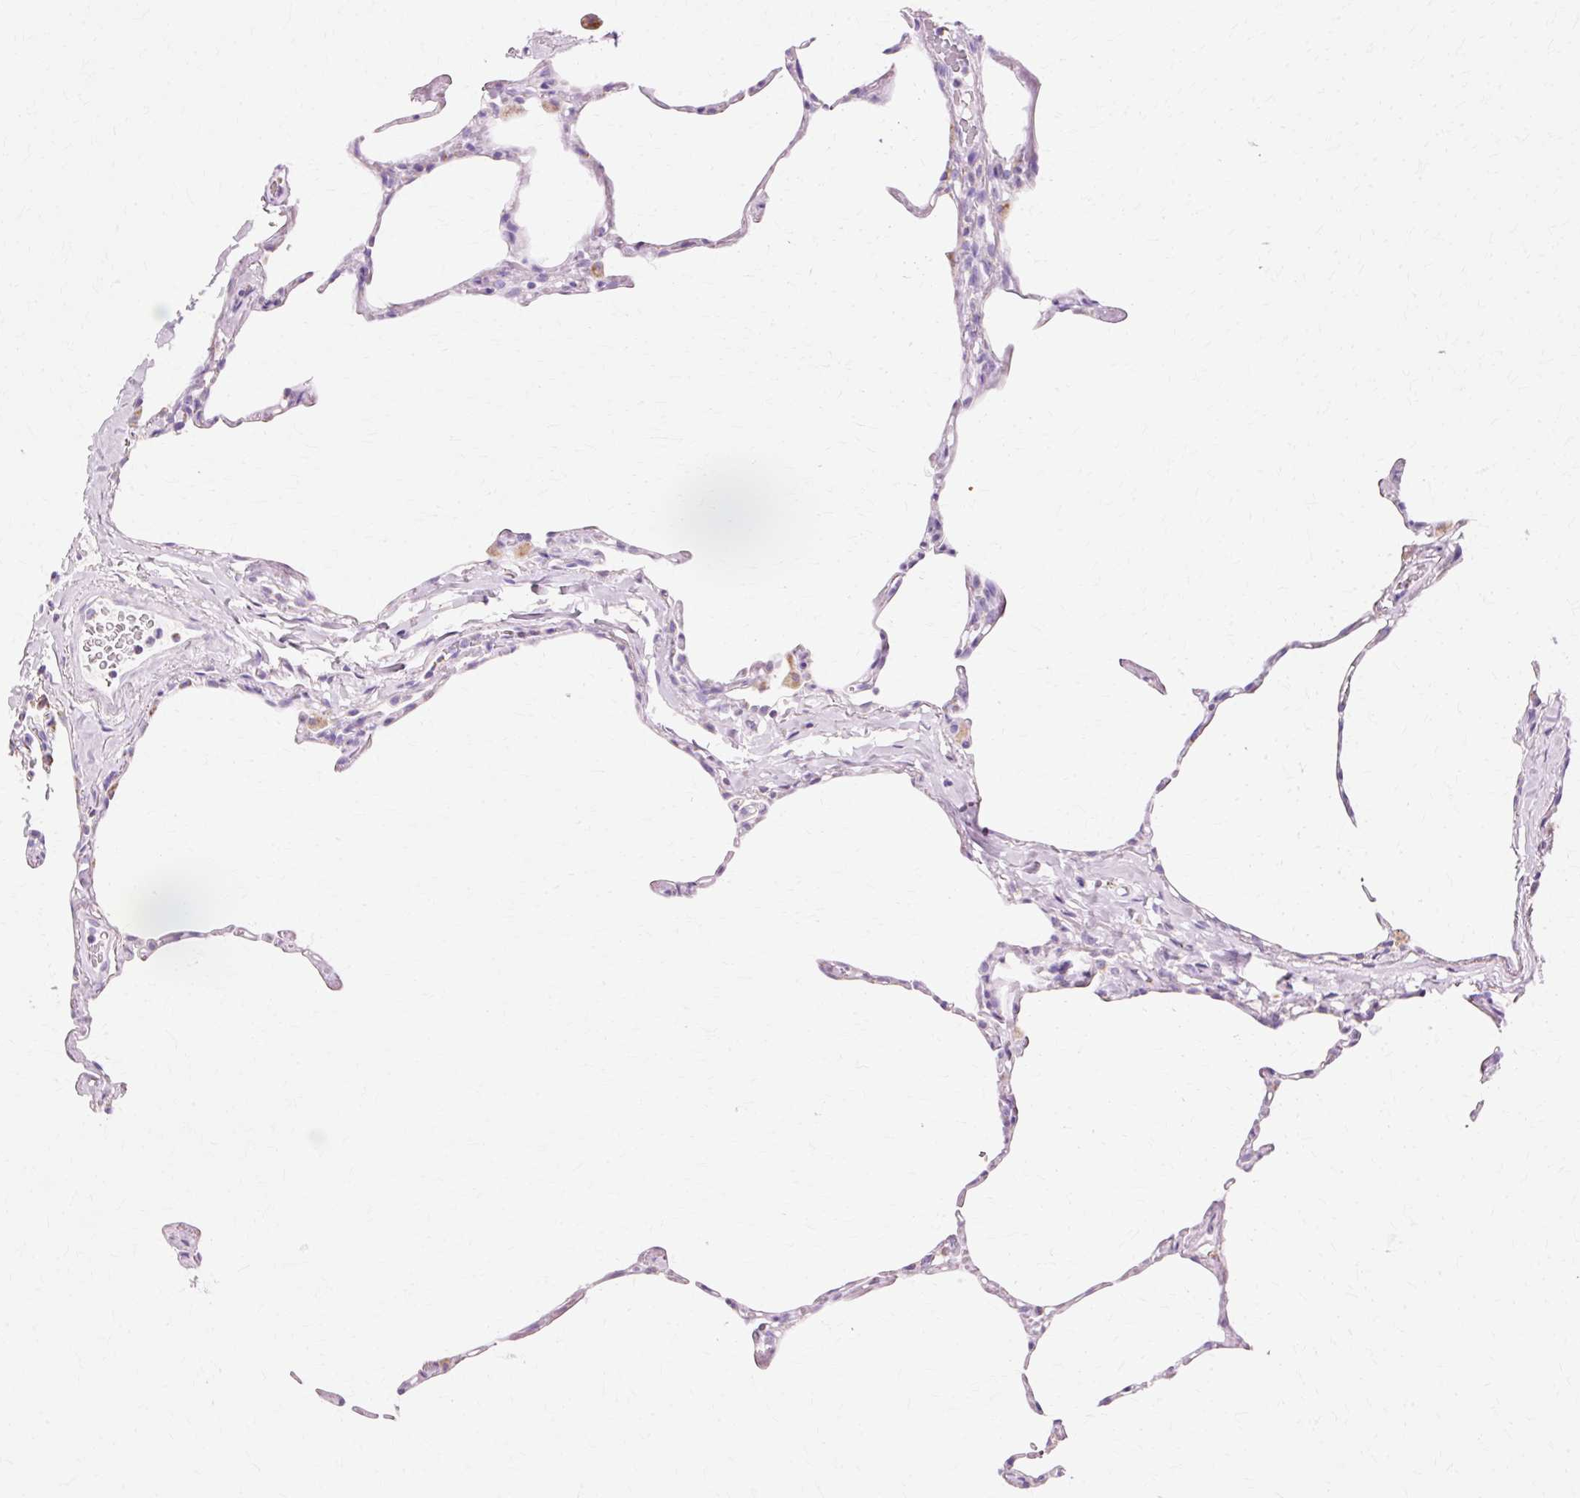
{"staining": {"intensity": "negative", "quantity": "none", "location": "none"}, "tissue": "lung", "cell_type": "Alveolar cells", "image_type": "normal", "snomed": [{"axis": "morphology", "description": "Normal tissue, NOS"}, {"axis": "topography", "description": "Lung"}], "caption": "A micrograph of lung stained for a protein reveals no brown staining in alveolar cells. (DAB (3,3'-diaminobenzidine) IHC with hematoxylin counter stain).", "gene": "ATP5PO", "patient": {"sex": "male", "age": 65}}